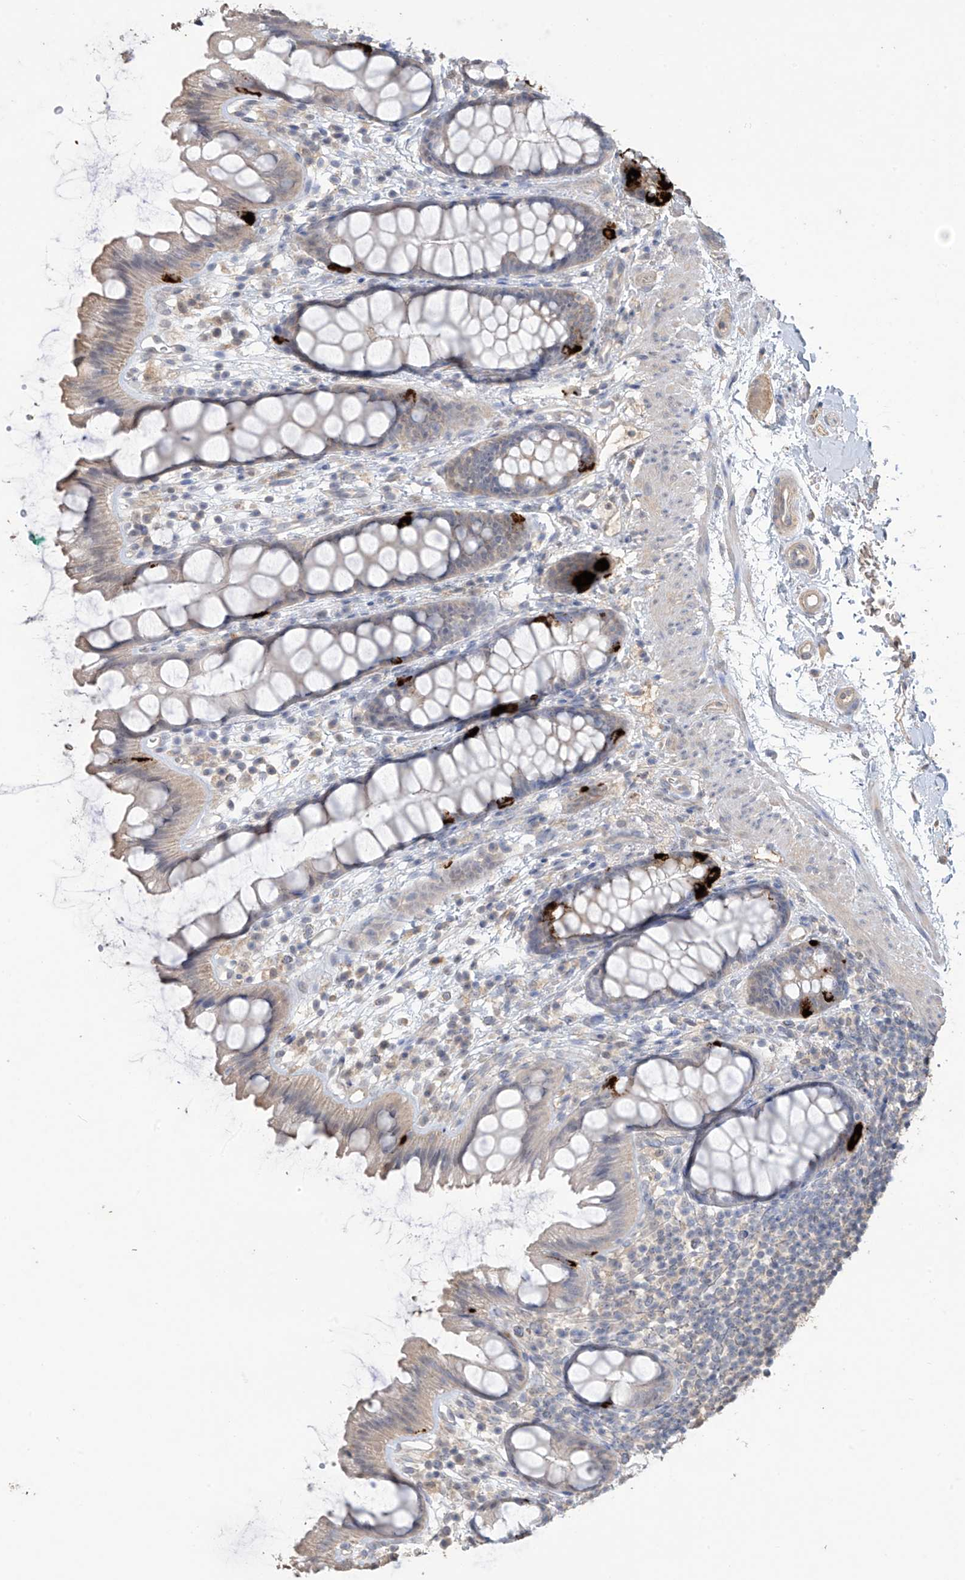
{"staining": {"intensity": "strong", "quantity": "<25%", "location": "cytoplasmic/membranous"}, "tissue": "rectum", "cell_type": "Glandular cells", "image_type": "normal", "snomed": [{"axis": "morphology", "description": "Normal tissue, NOS"}, {"axis": "topography", "description": "Rectum"}], "caption": "IHC of benign rectum shows medium levels of strong cytoplasmic/membranous staining in about <25% of glandular cells. (IHC, brightfield microscopy, high magnification).", "gene": "SLFN14", "patient": {"sex": "female", "age": 65}}